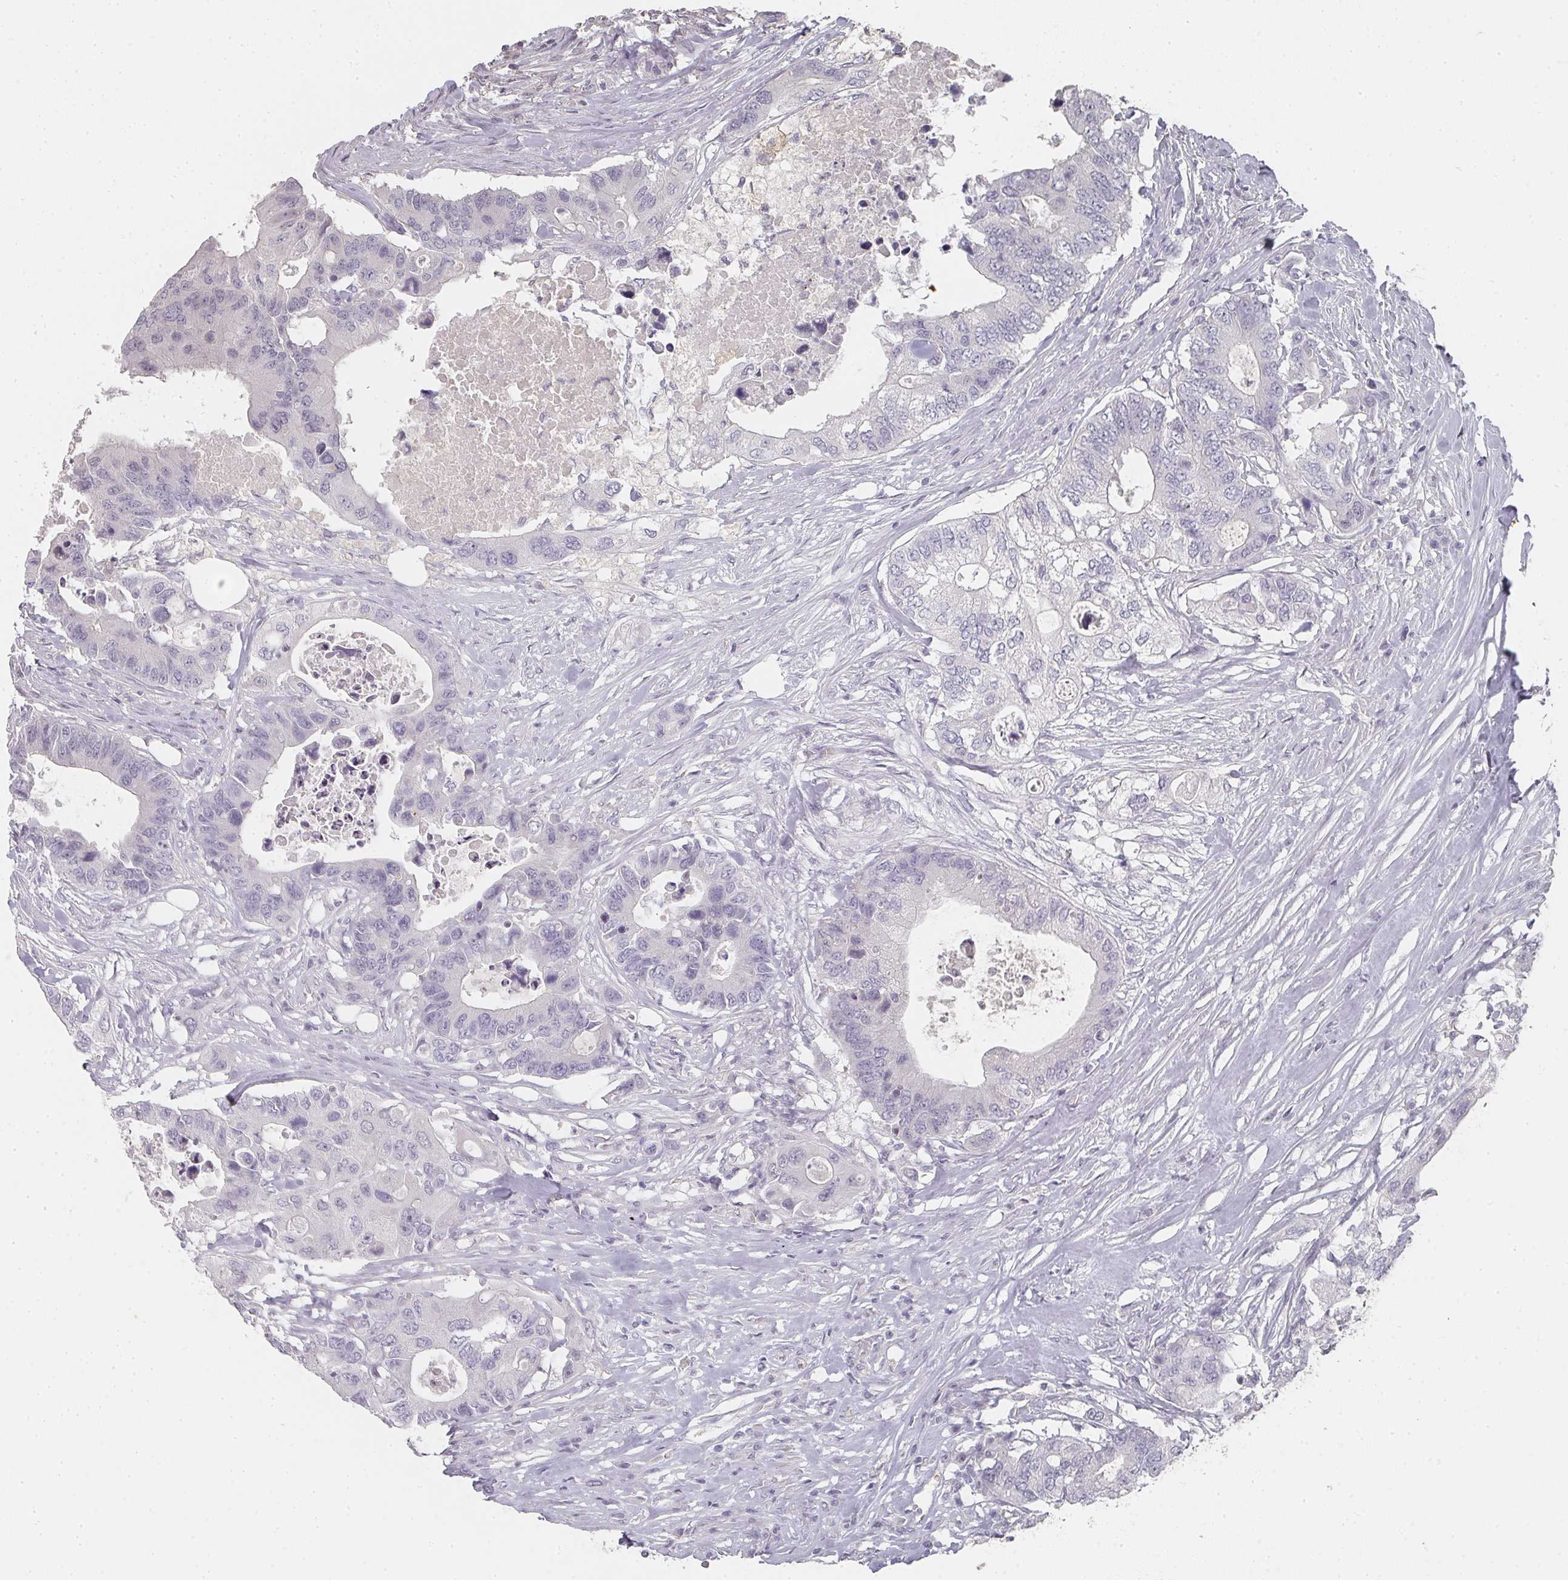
{"staining": {"intensity": "negative", "quantity": "none", "location": "none"}, "tissue": "colorectal cancer", "cell_type": "Tumor cells", "image_type": "cancer", "snomed": [{"axis": "morphology", "description": "Adenocarcinoma, NOS"}, {"axis": "topography", "description": "Colon"}], "caption": "High power microscopy photomicrograph of an immunohistochemistry photomicrograph of colorectal cancer (adenocarcinoma), revealing no significant staining in tumor cells.", "gene": "SHISA2", "patient": {"sex": "male", "age": 71}}